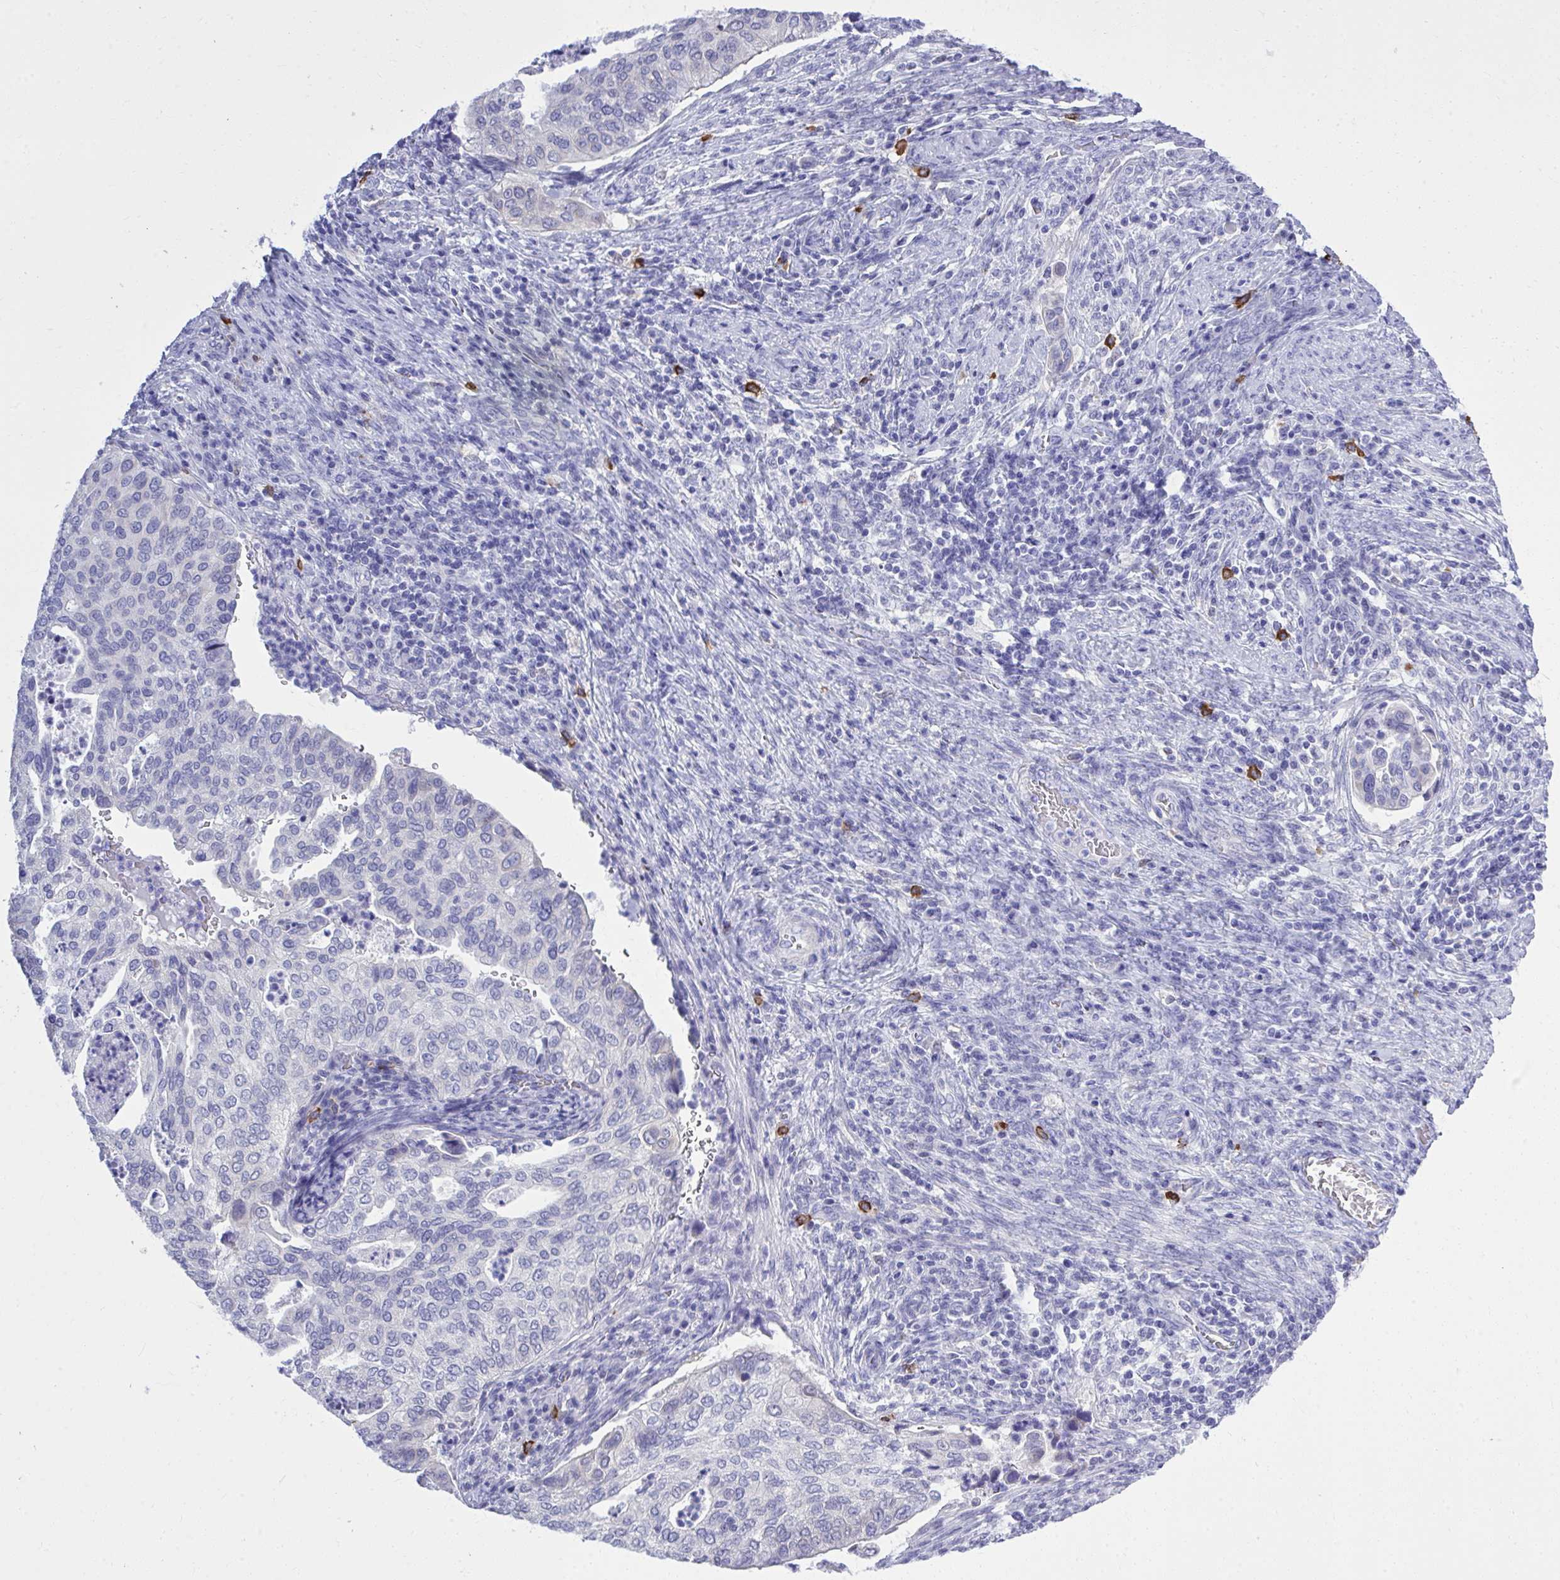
{"staining": {"intensity": "negative", "quantity": "none", "location": "none"}, "tissue": "cervical cancer", "cell_type": "Tumor cells", "image_type": "cancer", "snomed": [{"axis": "morphology", "description": "Squamous cell carcinoma, NOS"}, {"axis": "topography", "description": "Cervix"}], "caption": "This image is of cervical cancer (squamous cell carcinoma) stained with IHC to label a protein in brown with the nuclei are counter-stained blue. There is no staining in tumor cells.", "gene": "PSD", "patient": {"sex": "female", "age": 38}}